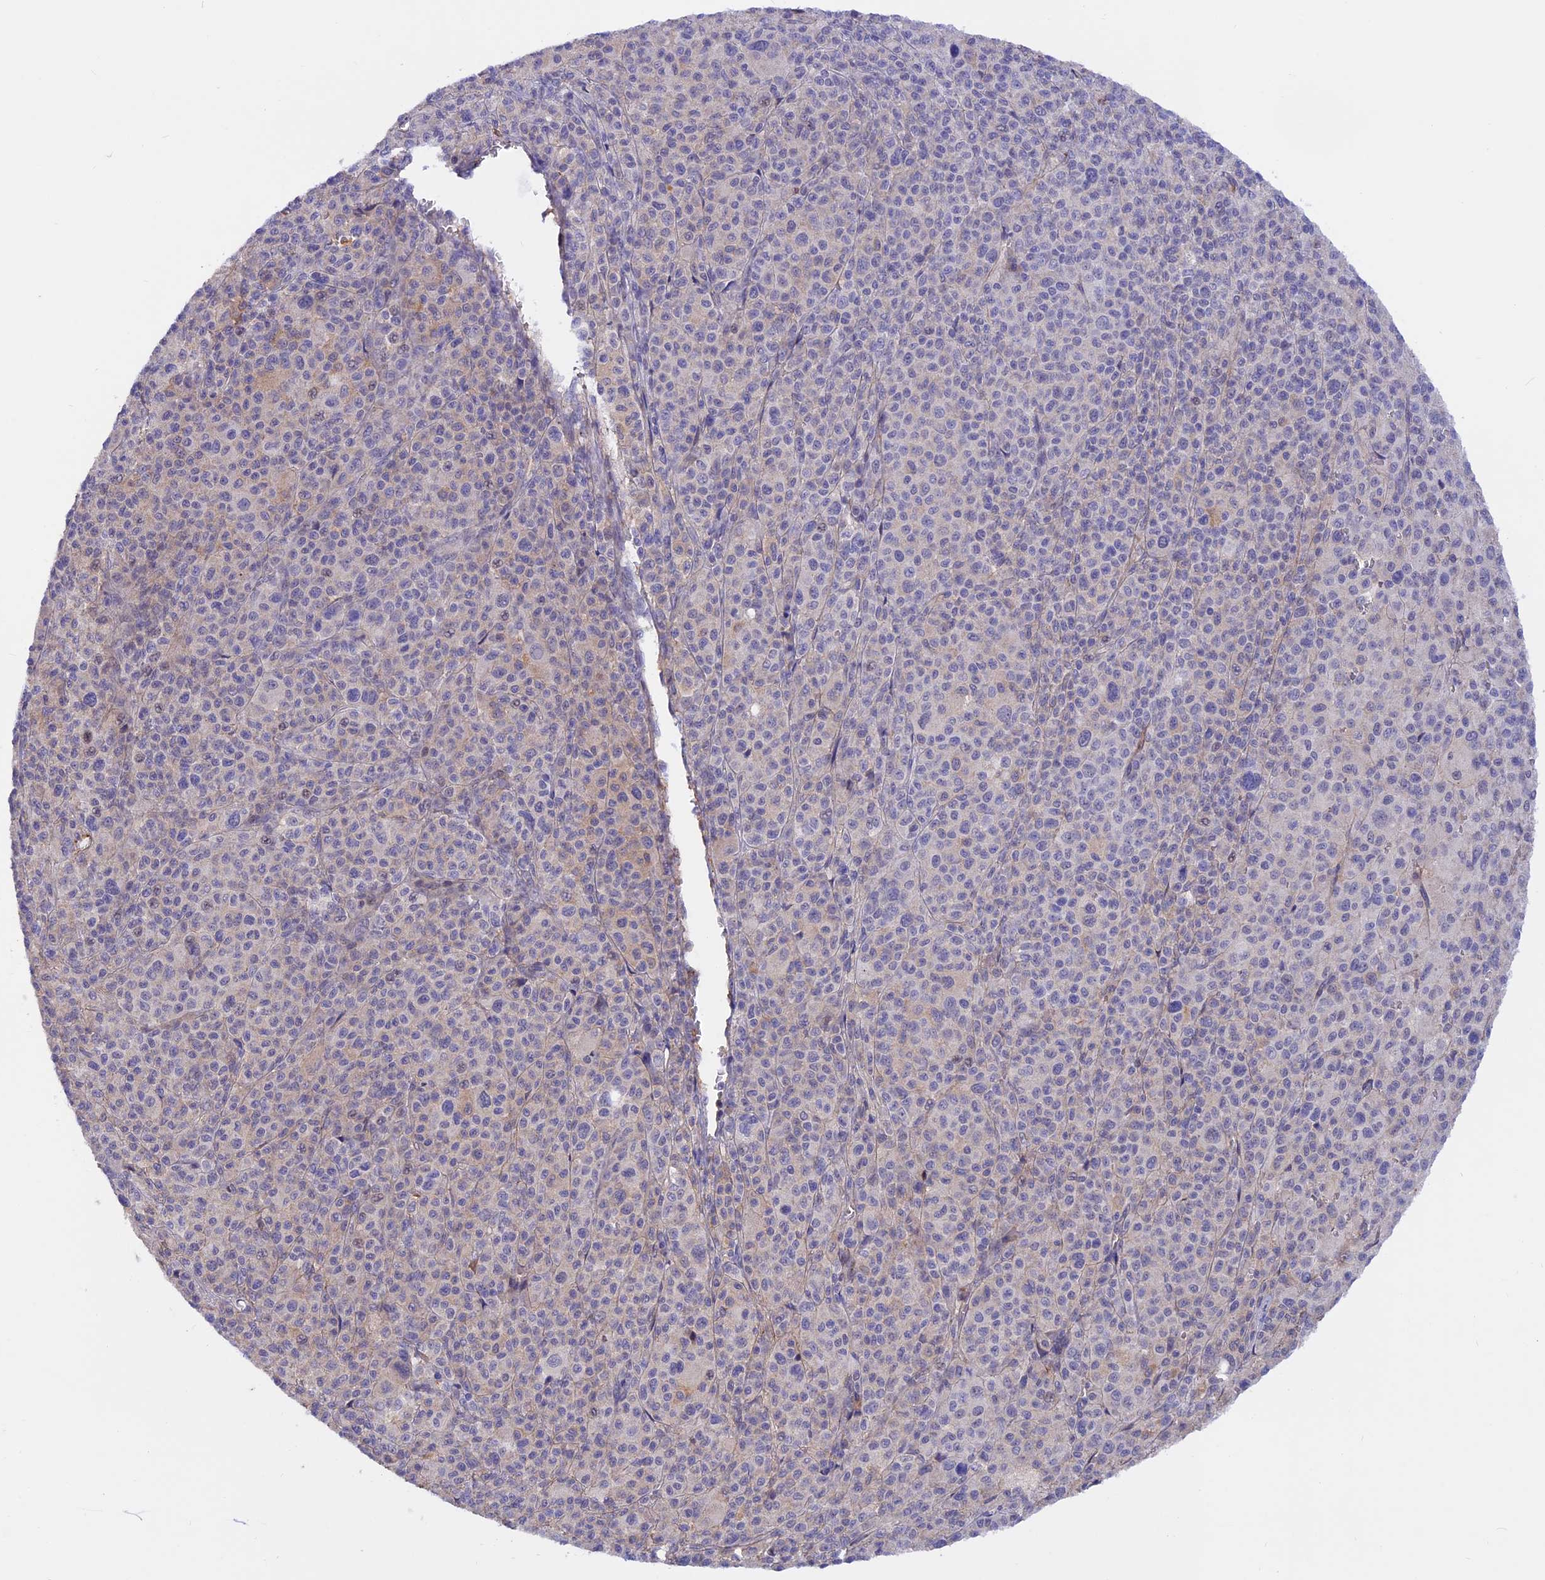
{"staining": {"intensity": "negative", "quantity": "none", "location": "none"}, "tissue": "melanoma", "cell_type": "Tumor cells", "image_type": "cancer", "snomed": [{"axis": "morphology", "description": "Malignant melanoma, Metastatic site"}, {"axis": "topography", "description": "Skin"}], "caption": "The histopathology image demonstrates no staining of tumor cells in malignant melanoma (metastatic site).", "gene": "COL4A3", "patient": {"sex": "female", "age": 74}}